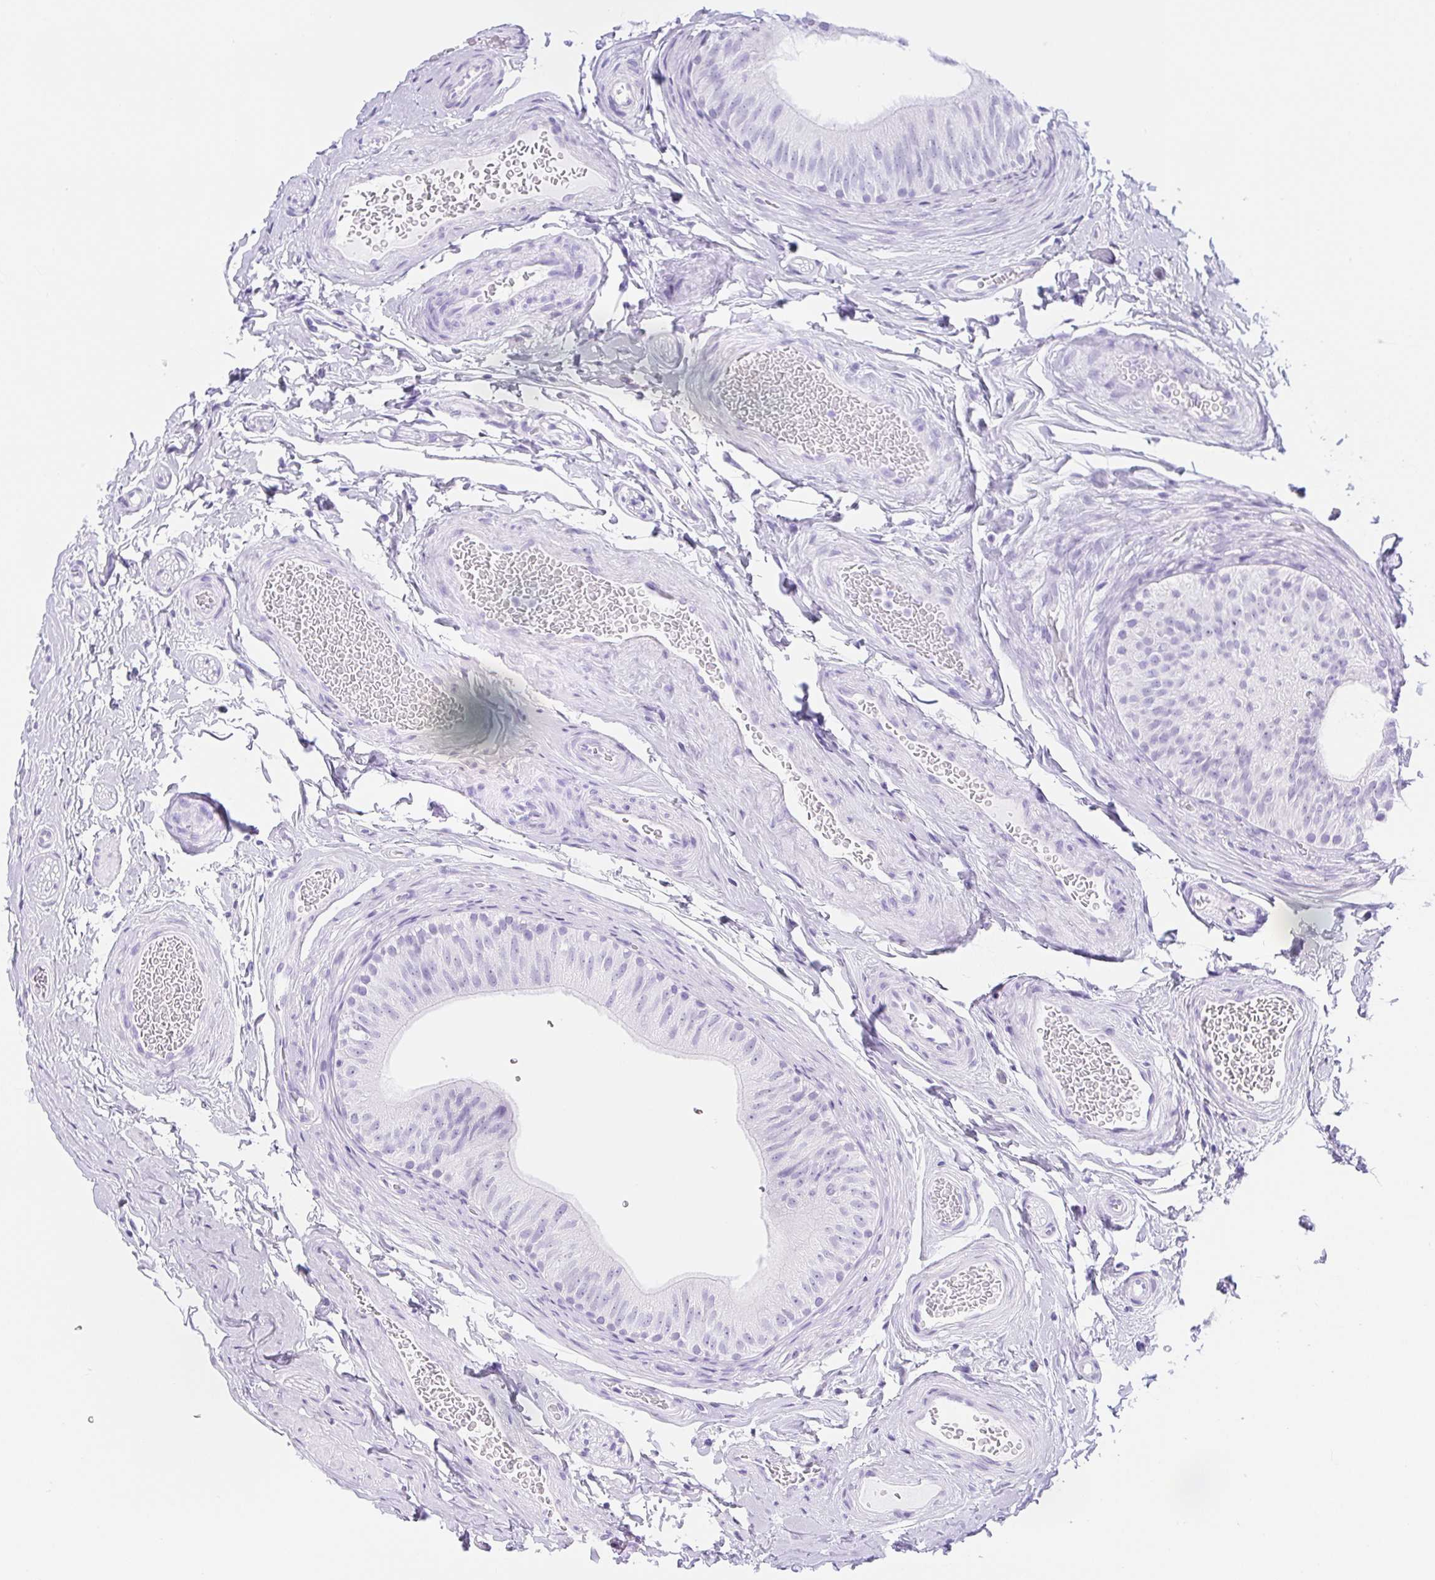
{"staining": {"intensity": "negative", "quantity": "none", "location": "none"}, "tissue": "epididymis", "cell_type": "Glandular cells", "image_type": "normal", "snomed": [{"axis": "morphology", "description": "Normal tissue, NOS"}, {"axis": "topography", "description": "Epididymis, spermatic cord, NOS"}, {"axis": "topography", "description": "Epididymis"}], "caption": "This is an IHC photomicrograph of unremarkable human epididymis. There is no staining in glandular cells.", "gene": "DYNC2LI1", "patient": {"sex": "male", "age": 31}}